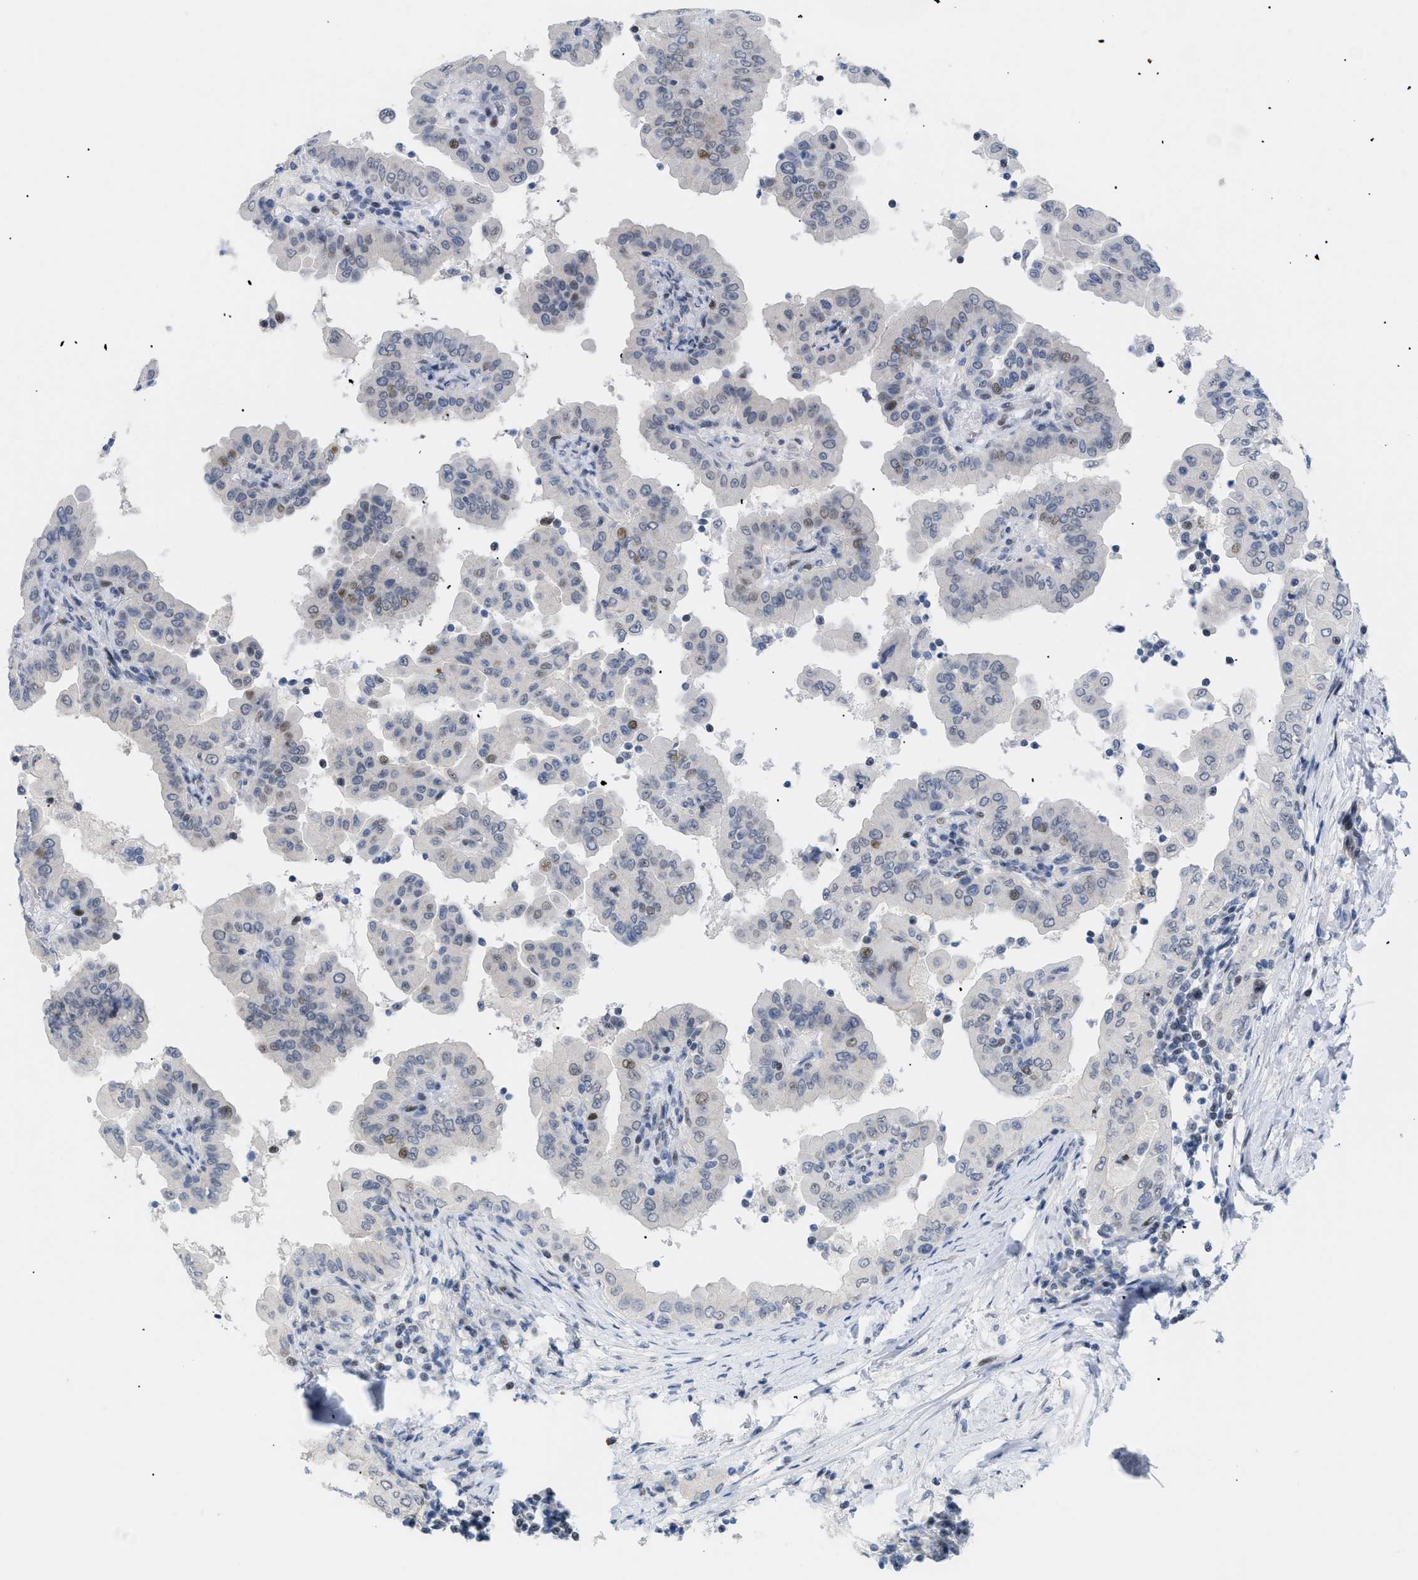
{"staining": {"intensity": "weak", "quantity": "<25%", "location": "nuclear"}, "tissue": "thyroid cancer", "cell_type": "Tumor cells", "image_type": "cancer", "snomed": [{"axis": "morphology", "description": "Papillary adenocarcinoma, NOS"}, {"axis": "topography", "description": "Thyroid gland"}], "caption": "Immunohistochemistry (IHC) photomicrograph of neoplastic tissue: thyroid cancer (papillary adenocarcinoma) stained with DAB (3,3'-diaminobenzidine) displays no significant protein expression in tumor cells.", "gene": "MED1", "patient": {"sex": "male", "age": 33}}